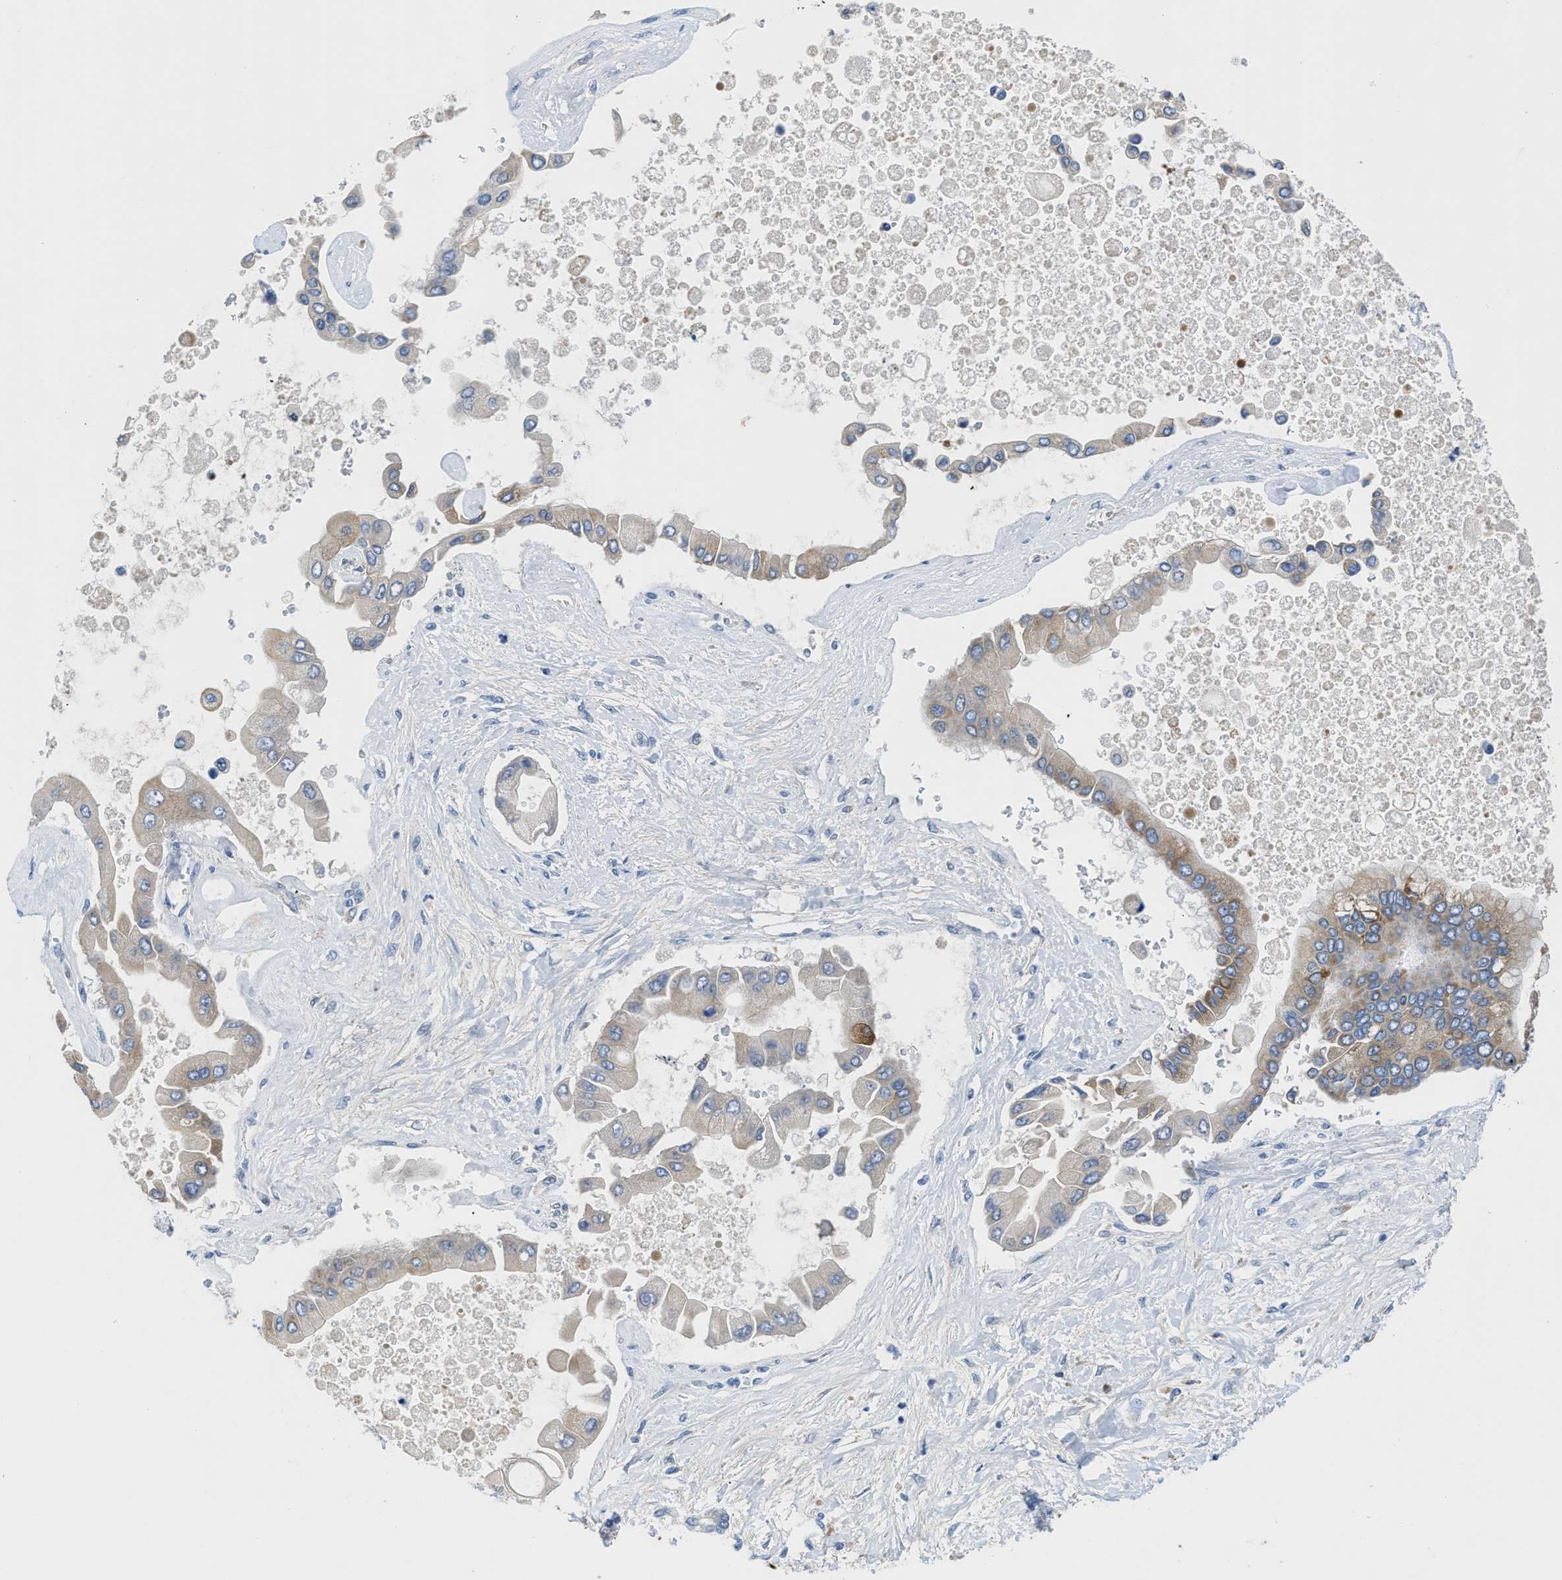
{"staining": {"intensity": "moderate", "quantity": "<25%", "location": "cytoplasmic/membranous"}, "tissue": "liver cancer", "cell_type": "Tumor cells", "image_type": "cancer", "snomed": [{"axis": "morphology", "description": "Cholangiocarcinoma"}, {"axis": "topography", "description": "Liver"}], "caption": "A high-resolution photomicrograph shows immunohistochemistry (IHC) staining of liver cancer, which shows moderate cytoplasmic/membranous expression in about <25% of tumor cells. The protein of interest is shown in brown color, while the nuclei are stained blue.", "gene": "OR9K2", "patient": {"sex": "male", "age": 50}}